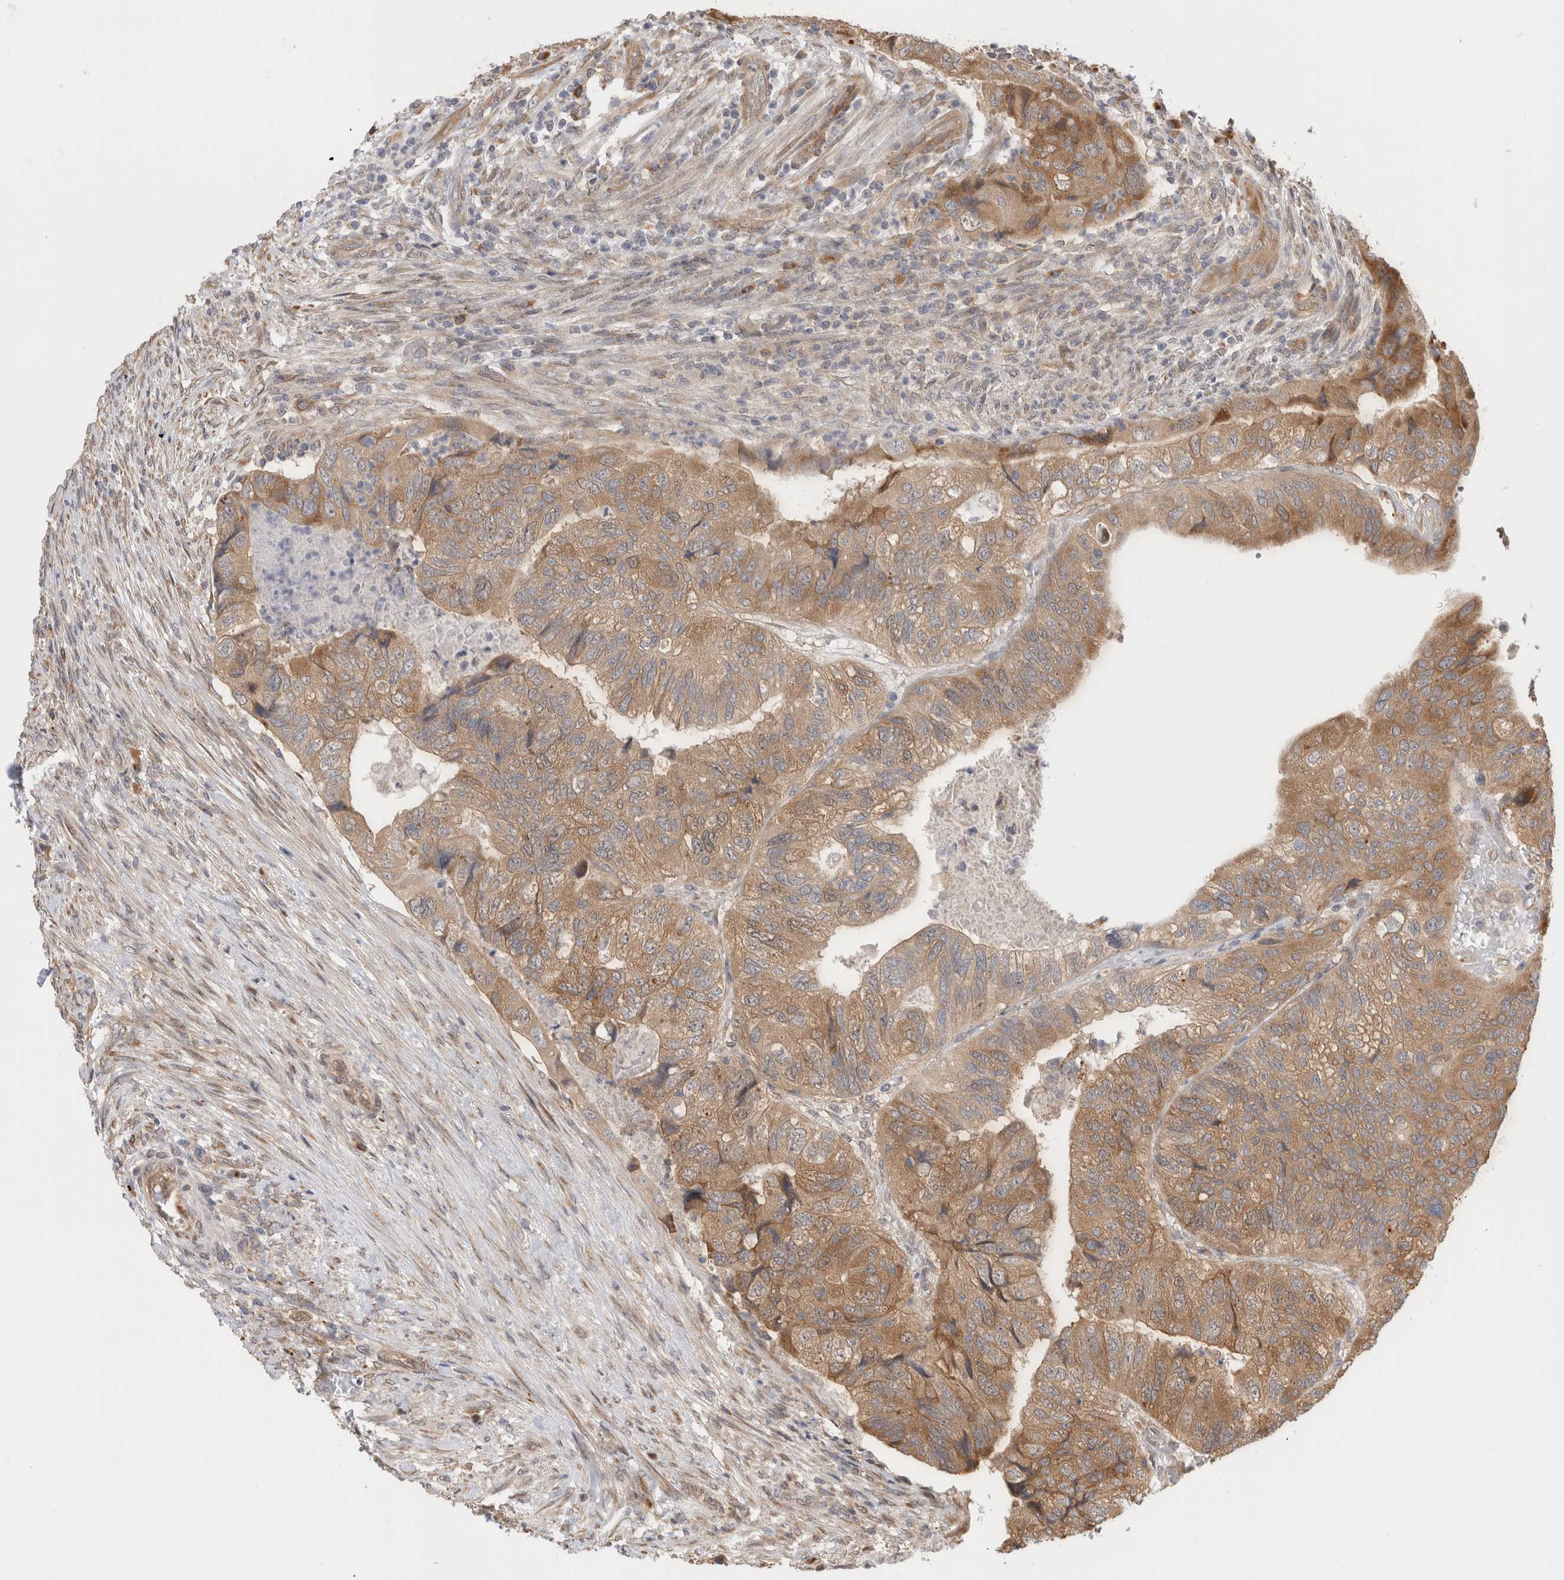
{"staining": {"intensity": "moderate", "quantity": ">75%", "location": "cytoplasmic/membranous"}, "tissue": "colorectal cancer", "cell_type": "Tumor cells", "image_type": "cancer", "snomed": [{"axis": "morphology", "description": "Adenocarcinoma, NOS"}, {"axis": "topography", "description": "Rectum"}], "caption": "Human colorectal cancer stained for a protein (brown) reveals moderate cytoplasmic/membranous positive staining in about >75% of tumor cells.", "gene": "ACTL9", "patient": {"sex": "male", "age": 63}}